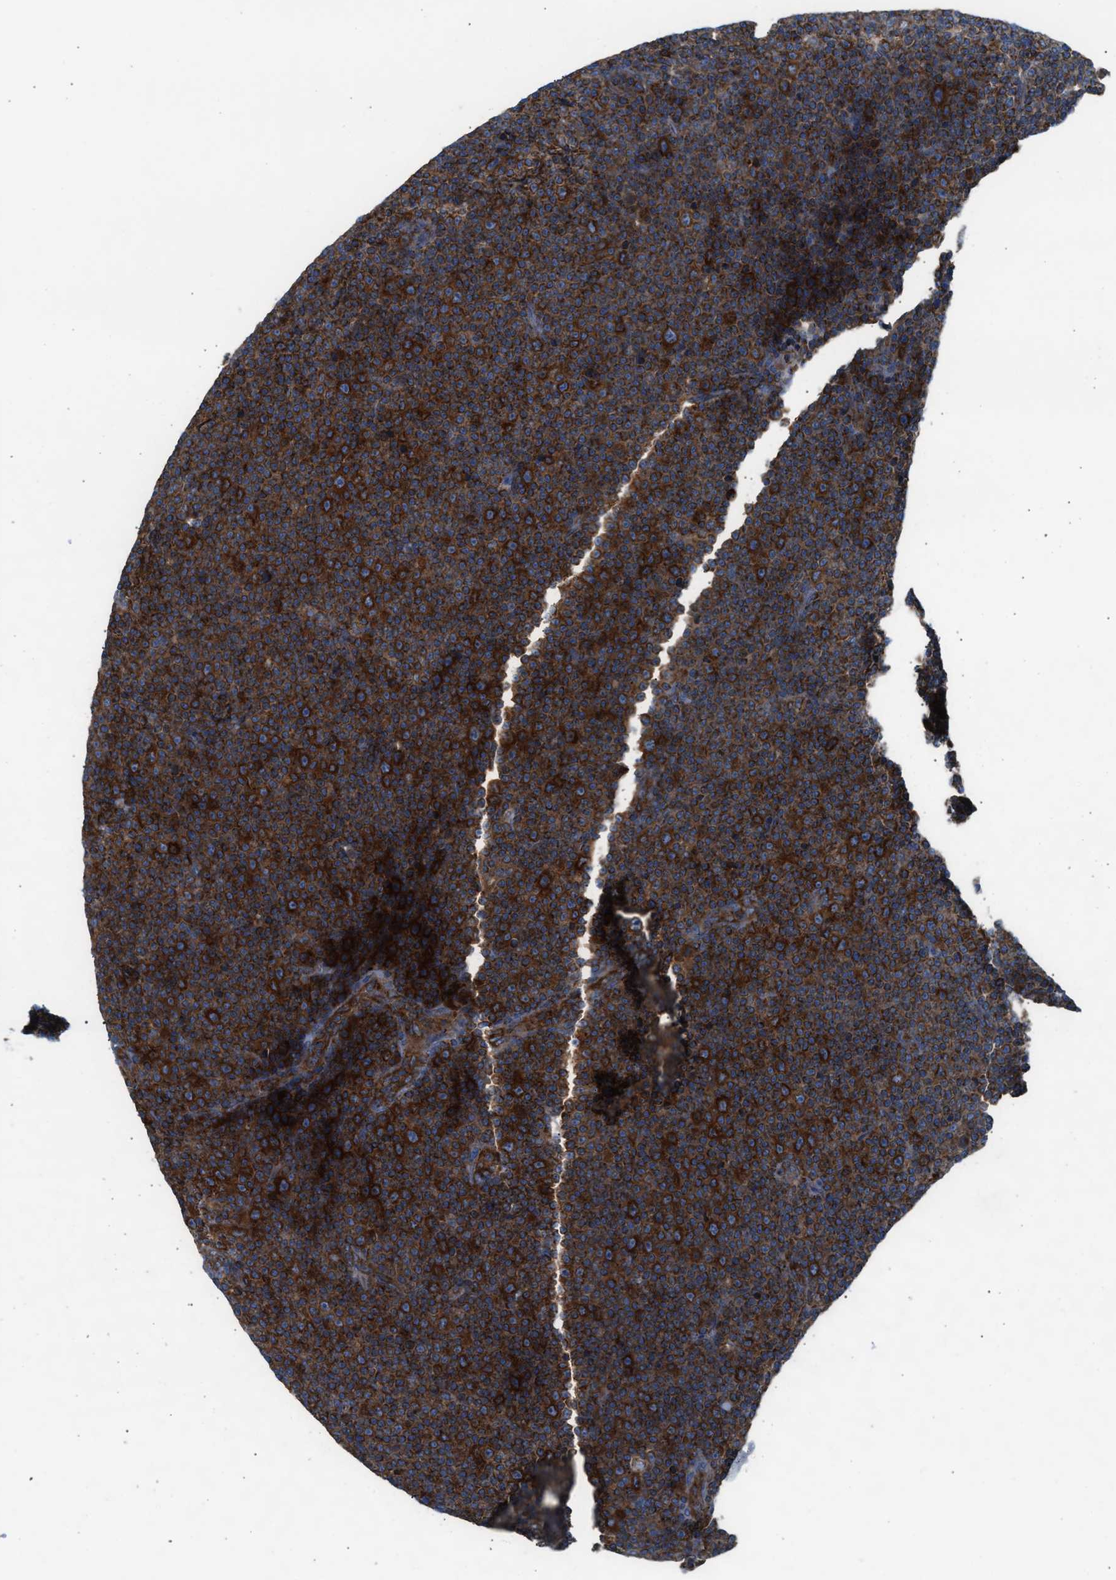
{"staining": {"intensity": "strong", "quantity": ">75%", "location": "cytoplasmic/membranous"}, "tissue": "lymphoma", "cell_type": "Tumor cells", "image_type": "cancer", "snomed": [{"axis": "morphology", "description": "Malignant lymphoma, non-Hodgkin's type, Low grade"}, {"axis": "topography", "description": "Lymph node"}], "caption": "DAB immunohistochemical staining of human lymphoma exhibits strong cytoplasmic/membranous protein staining in approximately >75% of tumor cells.", "gene": "TBC1D15", "patient": {"sex": "female", "age": 67}}